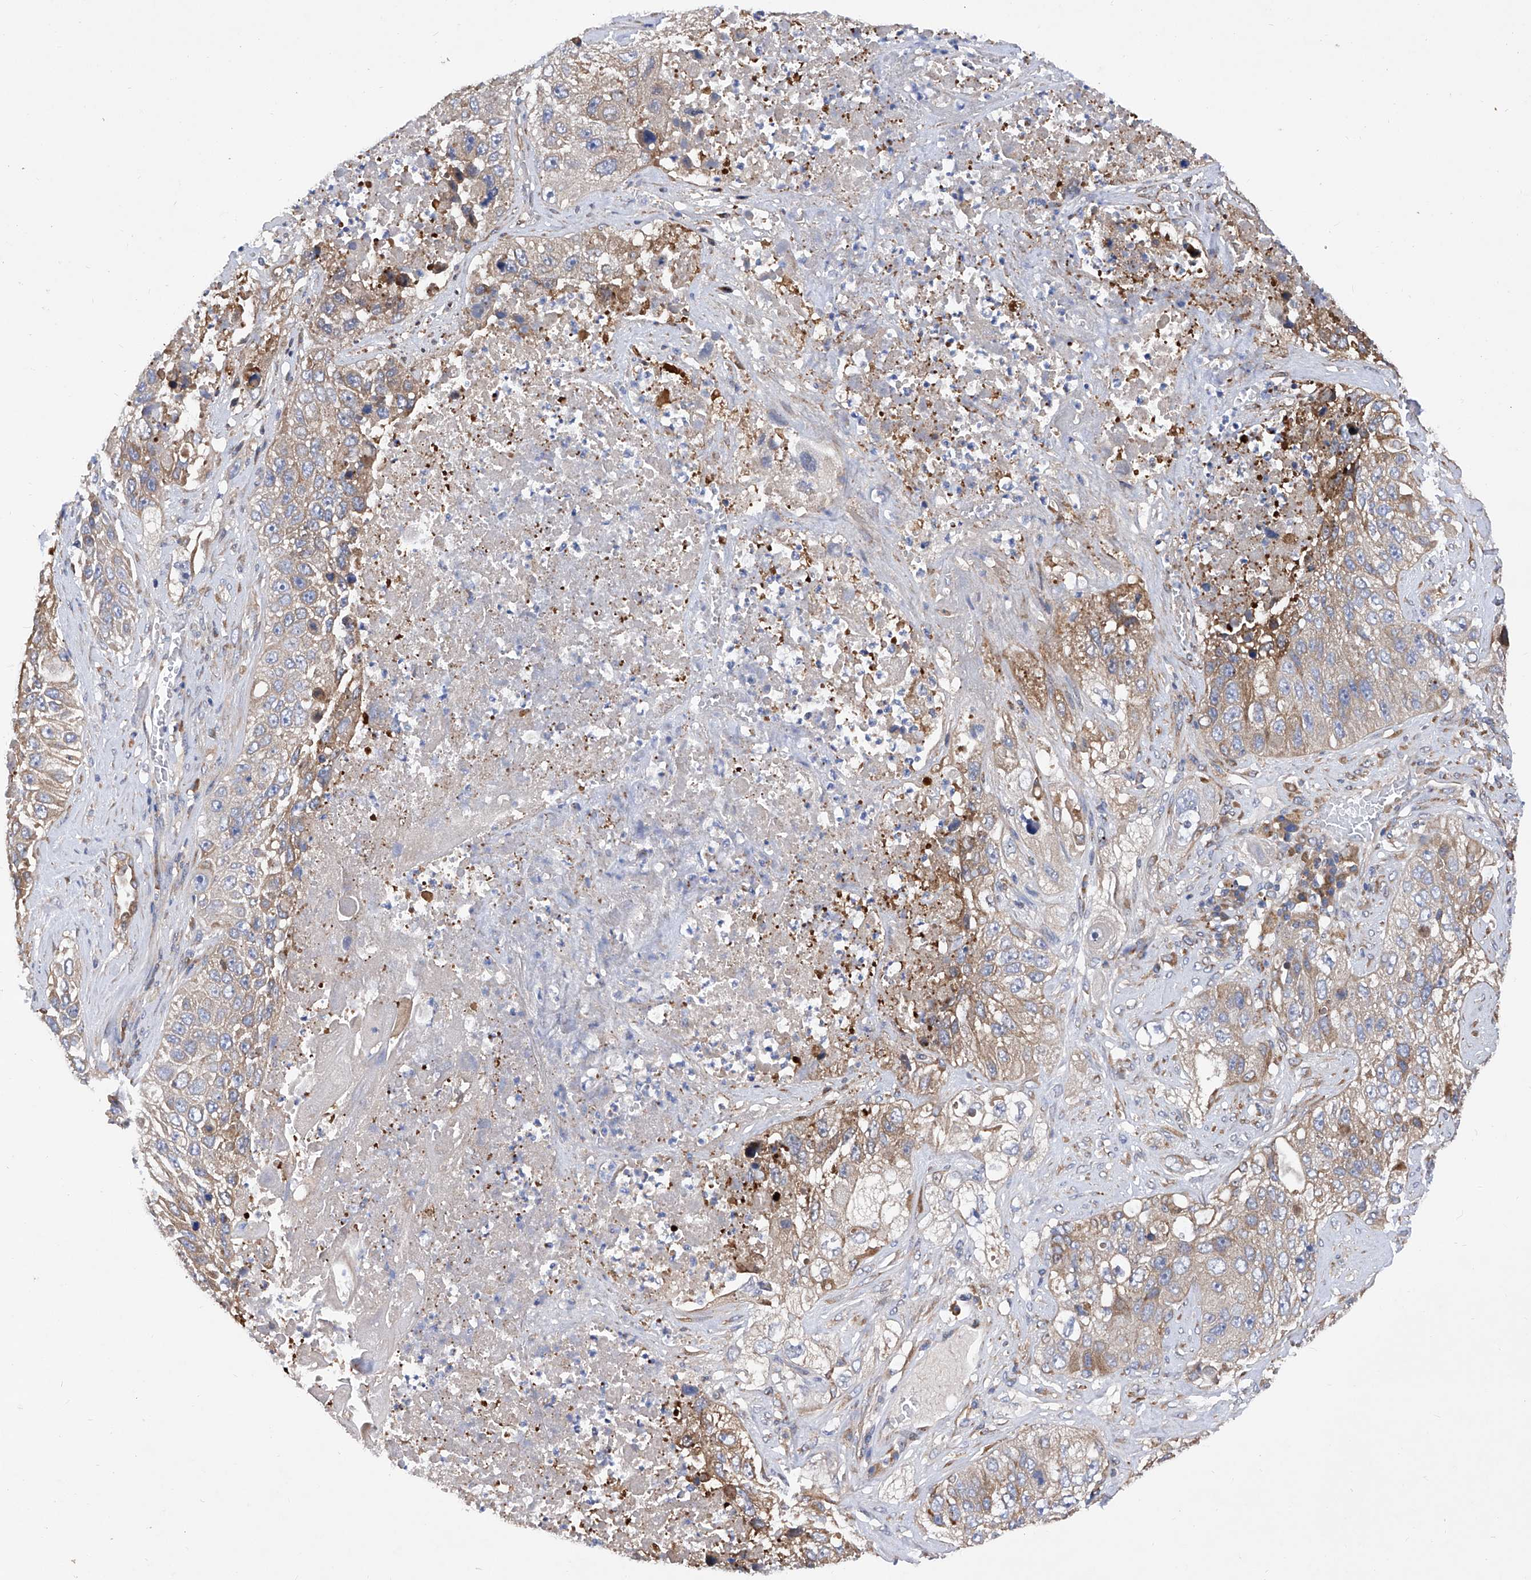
{"staining": {"intensity": "weak", "quantity": ">75%", "location": "cytoplasmic/membranous"}, "tissue": "lung cancer", "cell_type": "Tumor cells", "image_type": "cancer", "snomed": [{"axis": "morphology", "description": "Squamous cell carcinoma, NOS"}, {"axis": "topography", "description": "Lung"}], "caption": "The histopathology image shows staining of lung cancer, revealing weak cytoplasmic/membranous protein staining (brown color) within tumor cells.", "gene": "INPP5B", "patient": {"sex": "male", "age": 61}}